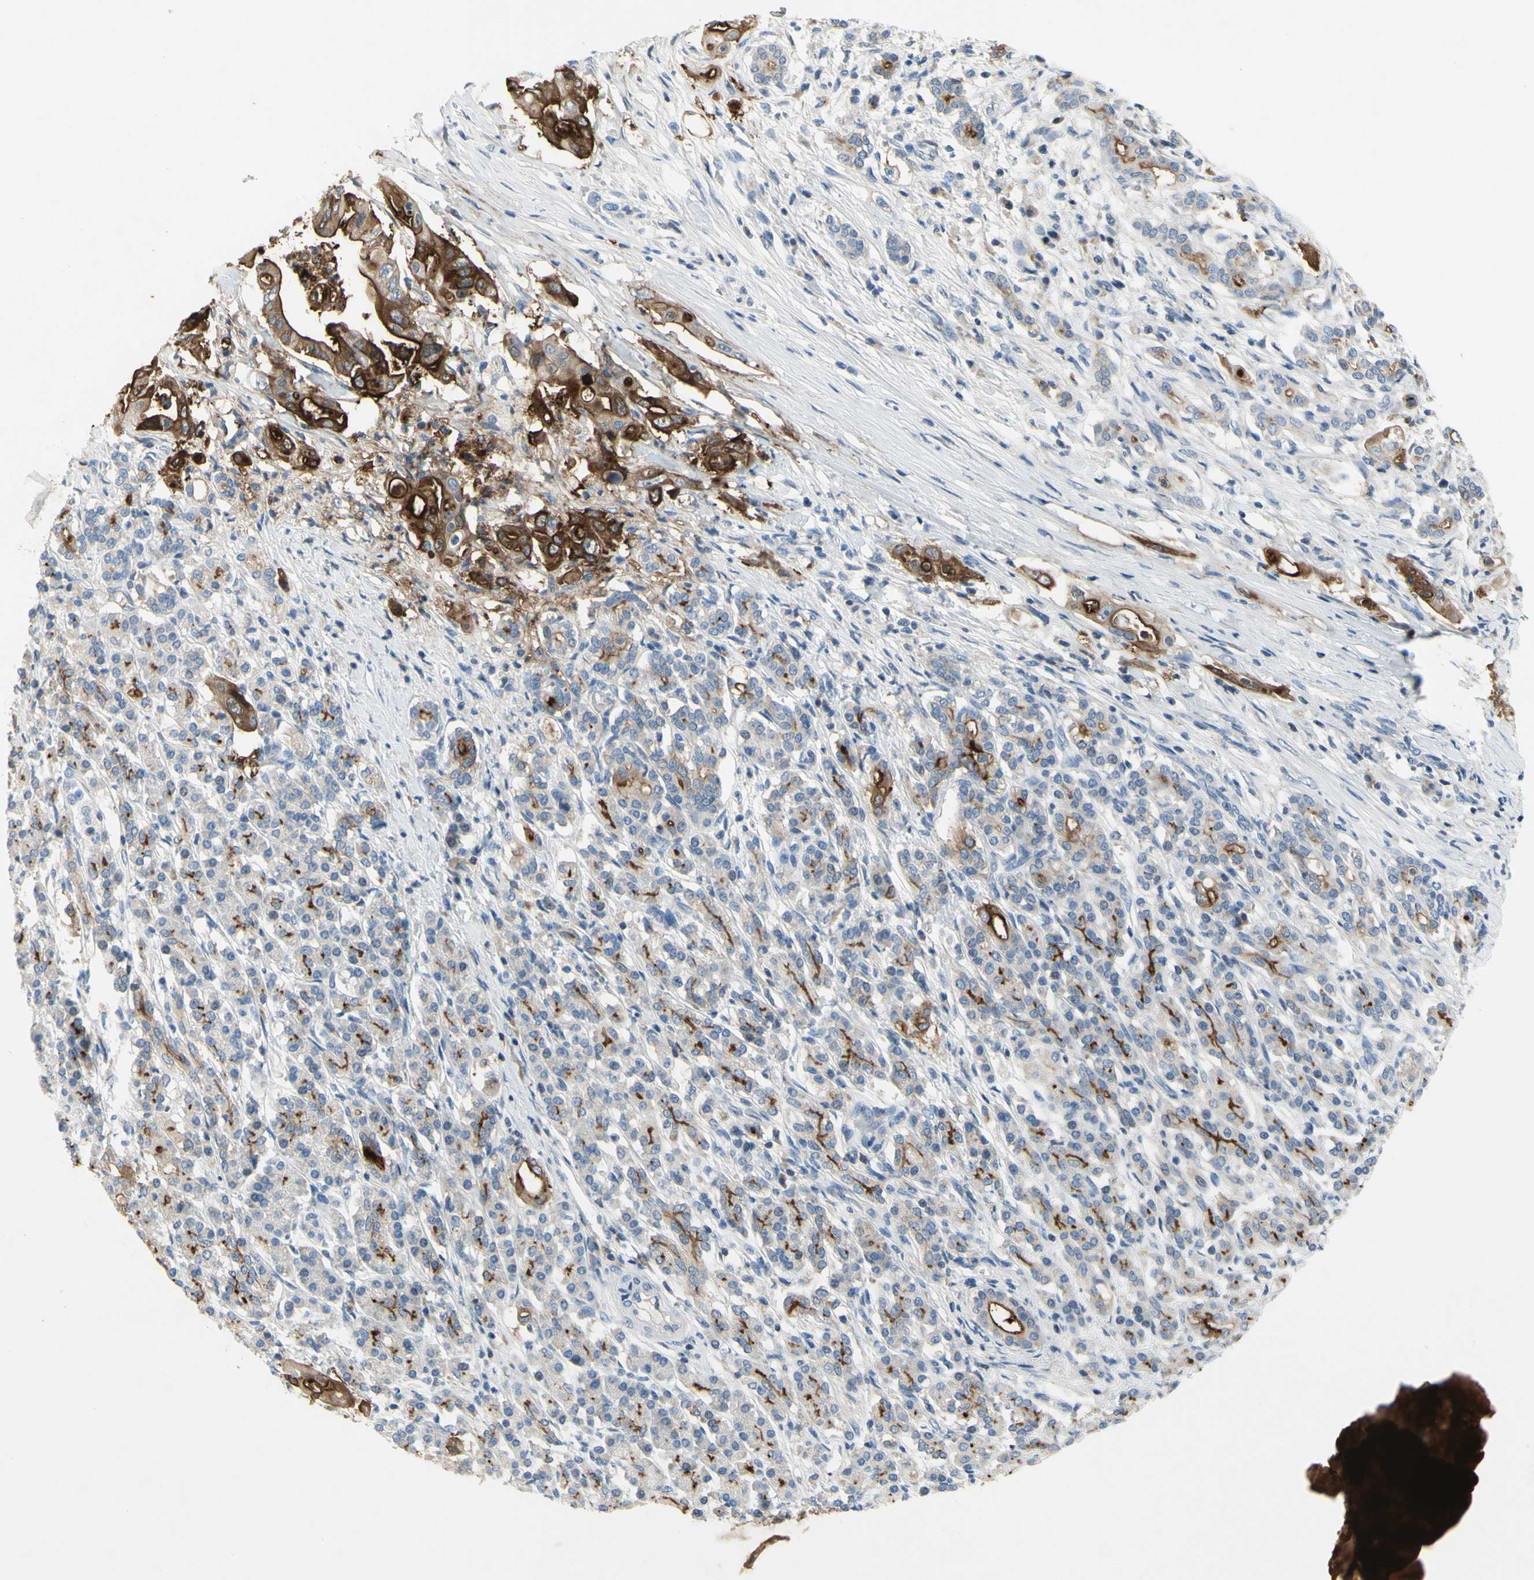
{"staining": {"intensity": "moderate", "quantity": ">75%", "location": "cytoplasmic/membranous"}, "tissue": "pancreatic cancer", "cell_type": "Tumor cells", "image_type": "cancer", "snomed": [{"axis": "morphology", "description": "Normal tissue, NOS"}, {"axis": "topography", "description": "Pancreas"}], "caption": "Tumor cells show medium levels of moderate cytoplasmic/membranous staining in approximately >75% of cells in human pancreatic cancer. Using DAB (3,3'-diaminobenzidine) (brown) and hematoxylin (blue) stains, captured at high magnification using brightfield microscopy.", "gene": "MUC1", "patient": {"sex": "male", "age": 42}}